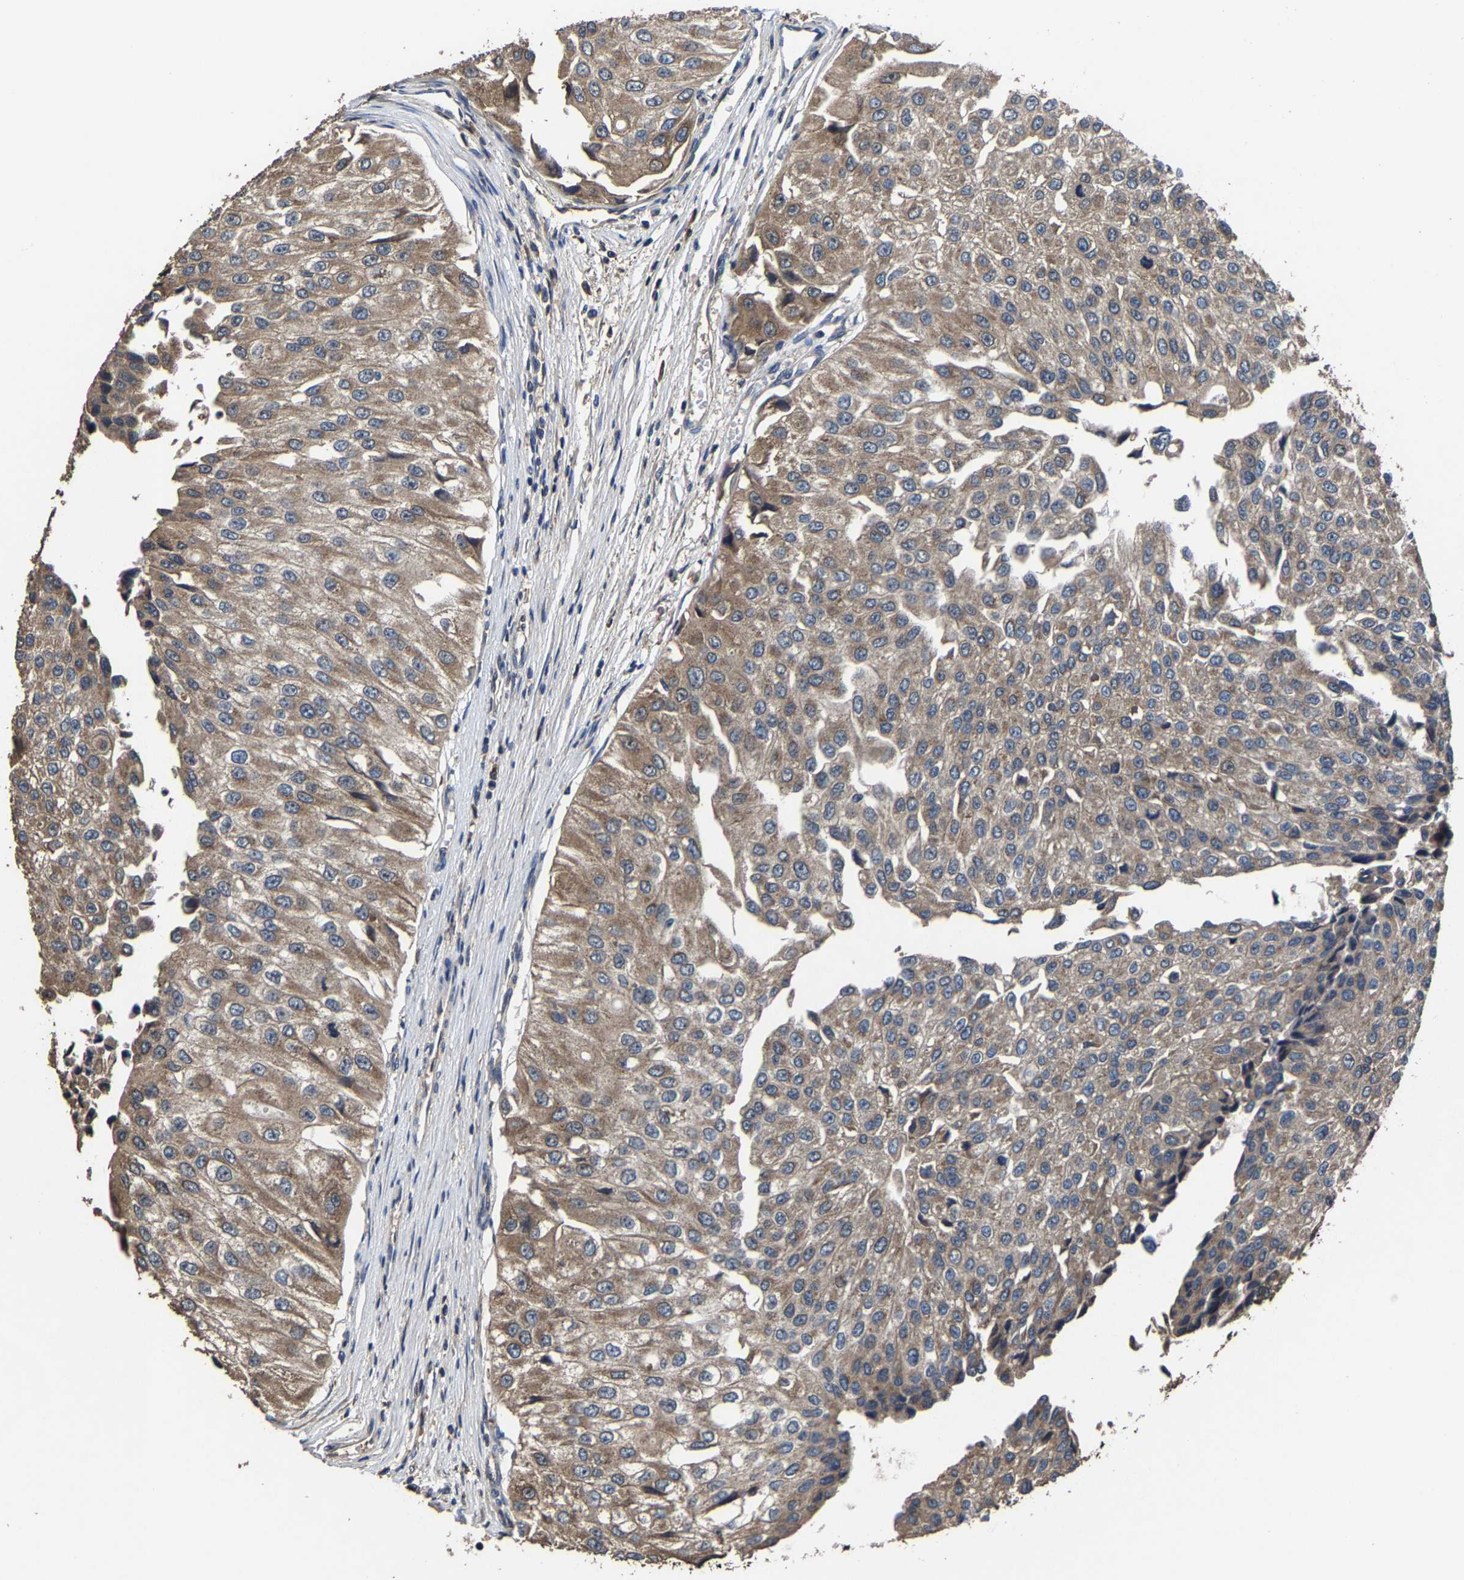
{"staining": {"intensity": "moderate", "quantity": ">75%", "location": "cytoplasmic/membranous"}, "tissue": "urothelial cancer", "cell_type": "Tumor cells", "image_type": "cancer", "snomed": [{"axis": "morphology", "description": "Urothelial carcinoma, High grade"}, {"axis": "topography", "description": "Kidney"}, {"axis": "topography", "description": "Urinary bladder"}], "caption": "Urothelial carcinoma (high-grade) stained with a brown dye reveals moderate cytoplasmic/membranous positive expression in about >75% of tumor cells.", "gene": "EBAG9", "patient": {"sex": "male", "age": 77}}